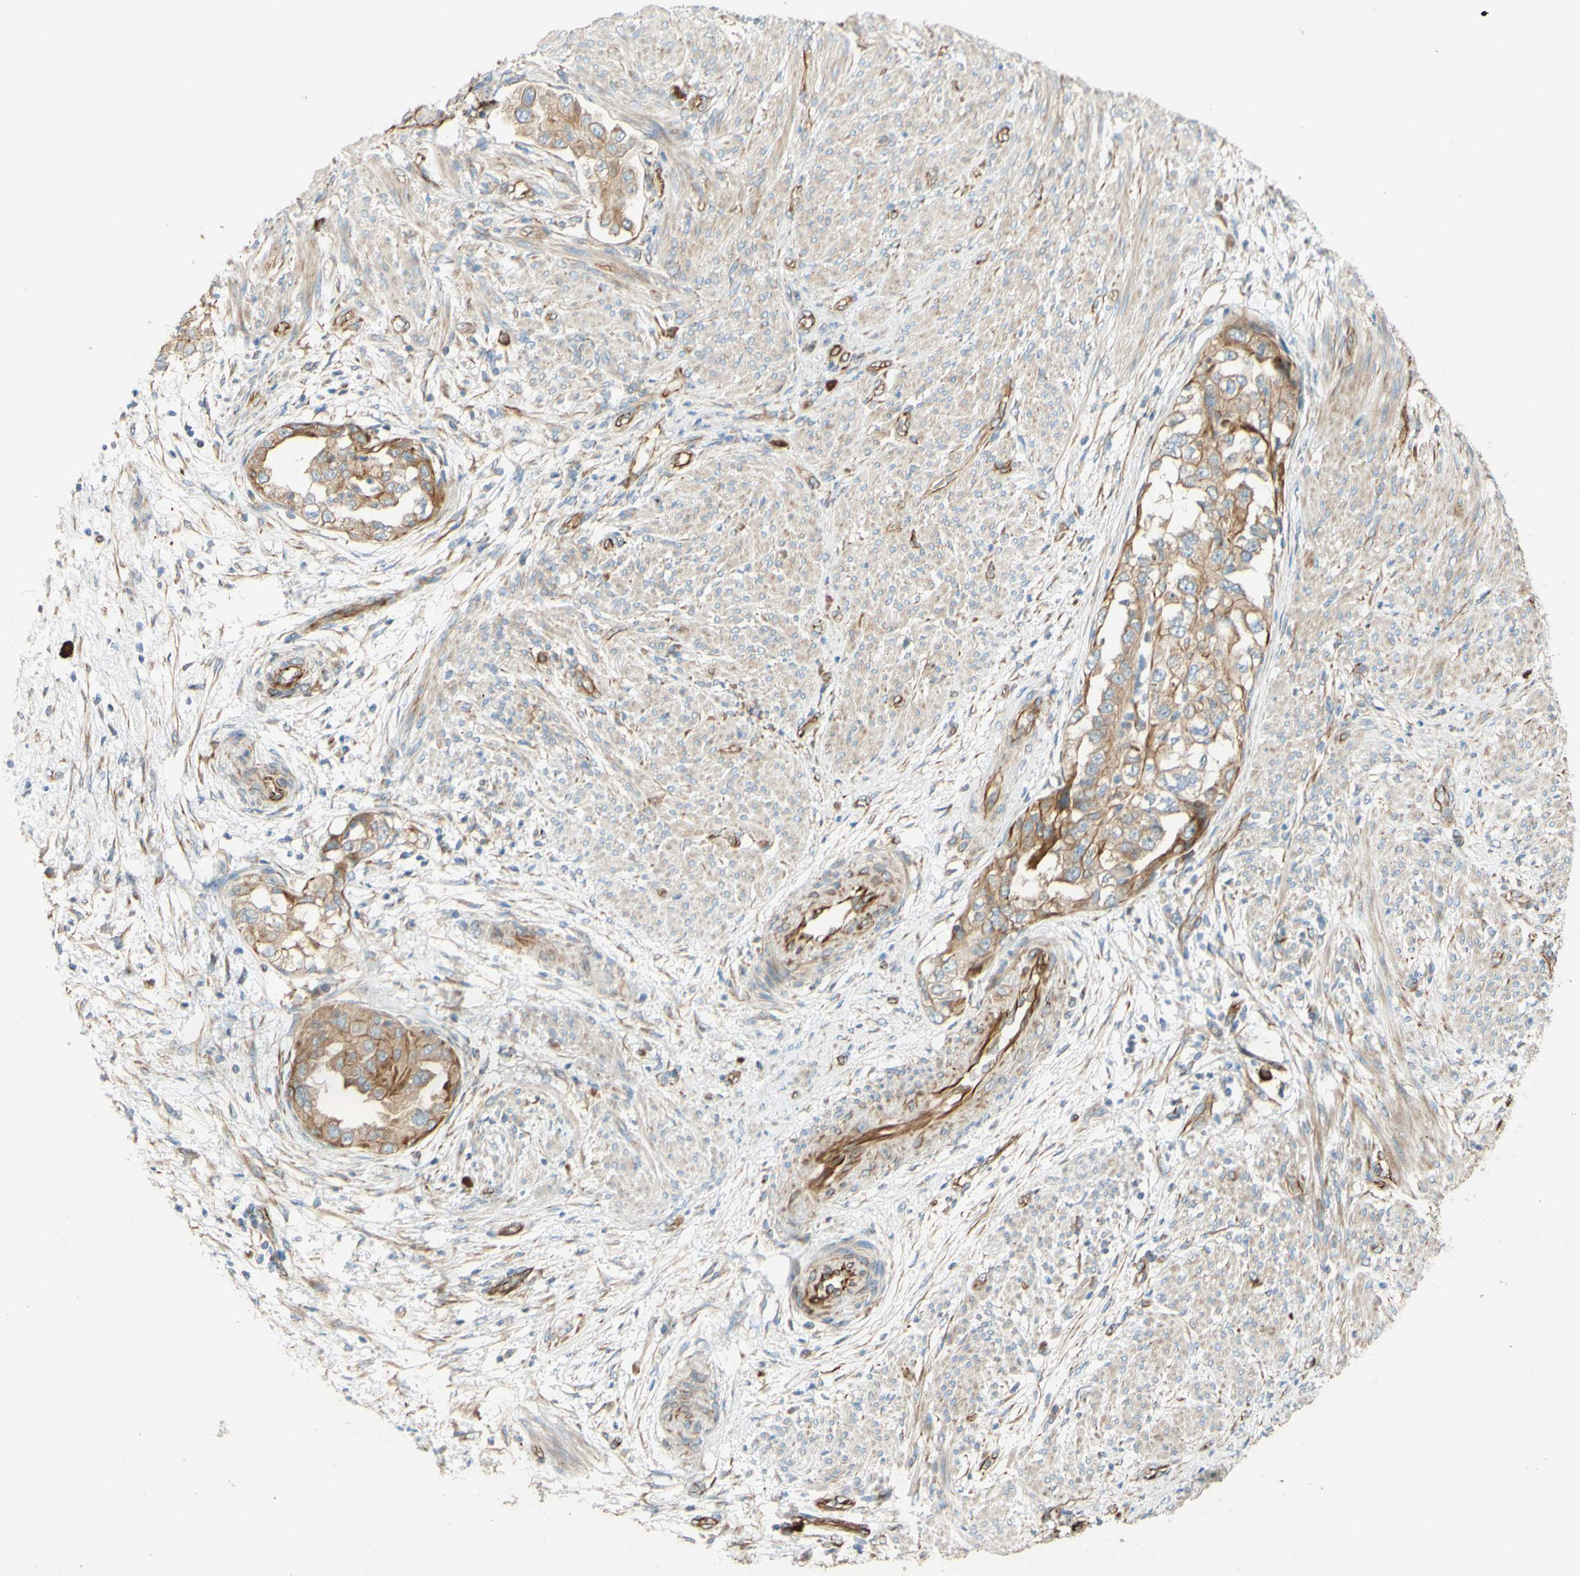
{"staining": {"intensity": "moderate", "quantity": ">75%", "location": "cytoplasmic/membranous"}, "tissue": "endometrial cancer", "cell_type": "Tumor cells", "image_type": "cancer", "snomed": [{"axis": "morphology", "description": "Adenocarcinoma, NOS"}, {"axis": "topography", "description": "Endometrium"}], "caption": "This photomicrograph exhibits immunohistochemistry (IHC) staining of endometrial cancer, with medium moderate cytoplasmic/membranous expression in about >75% of tumor cells.", "gene": "C1orf43", "patient": {"sex": "female", "age": 85}}